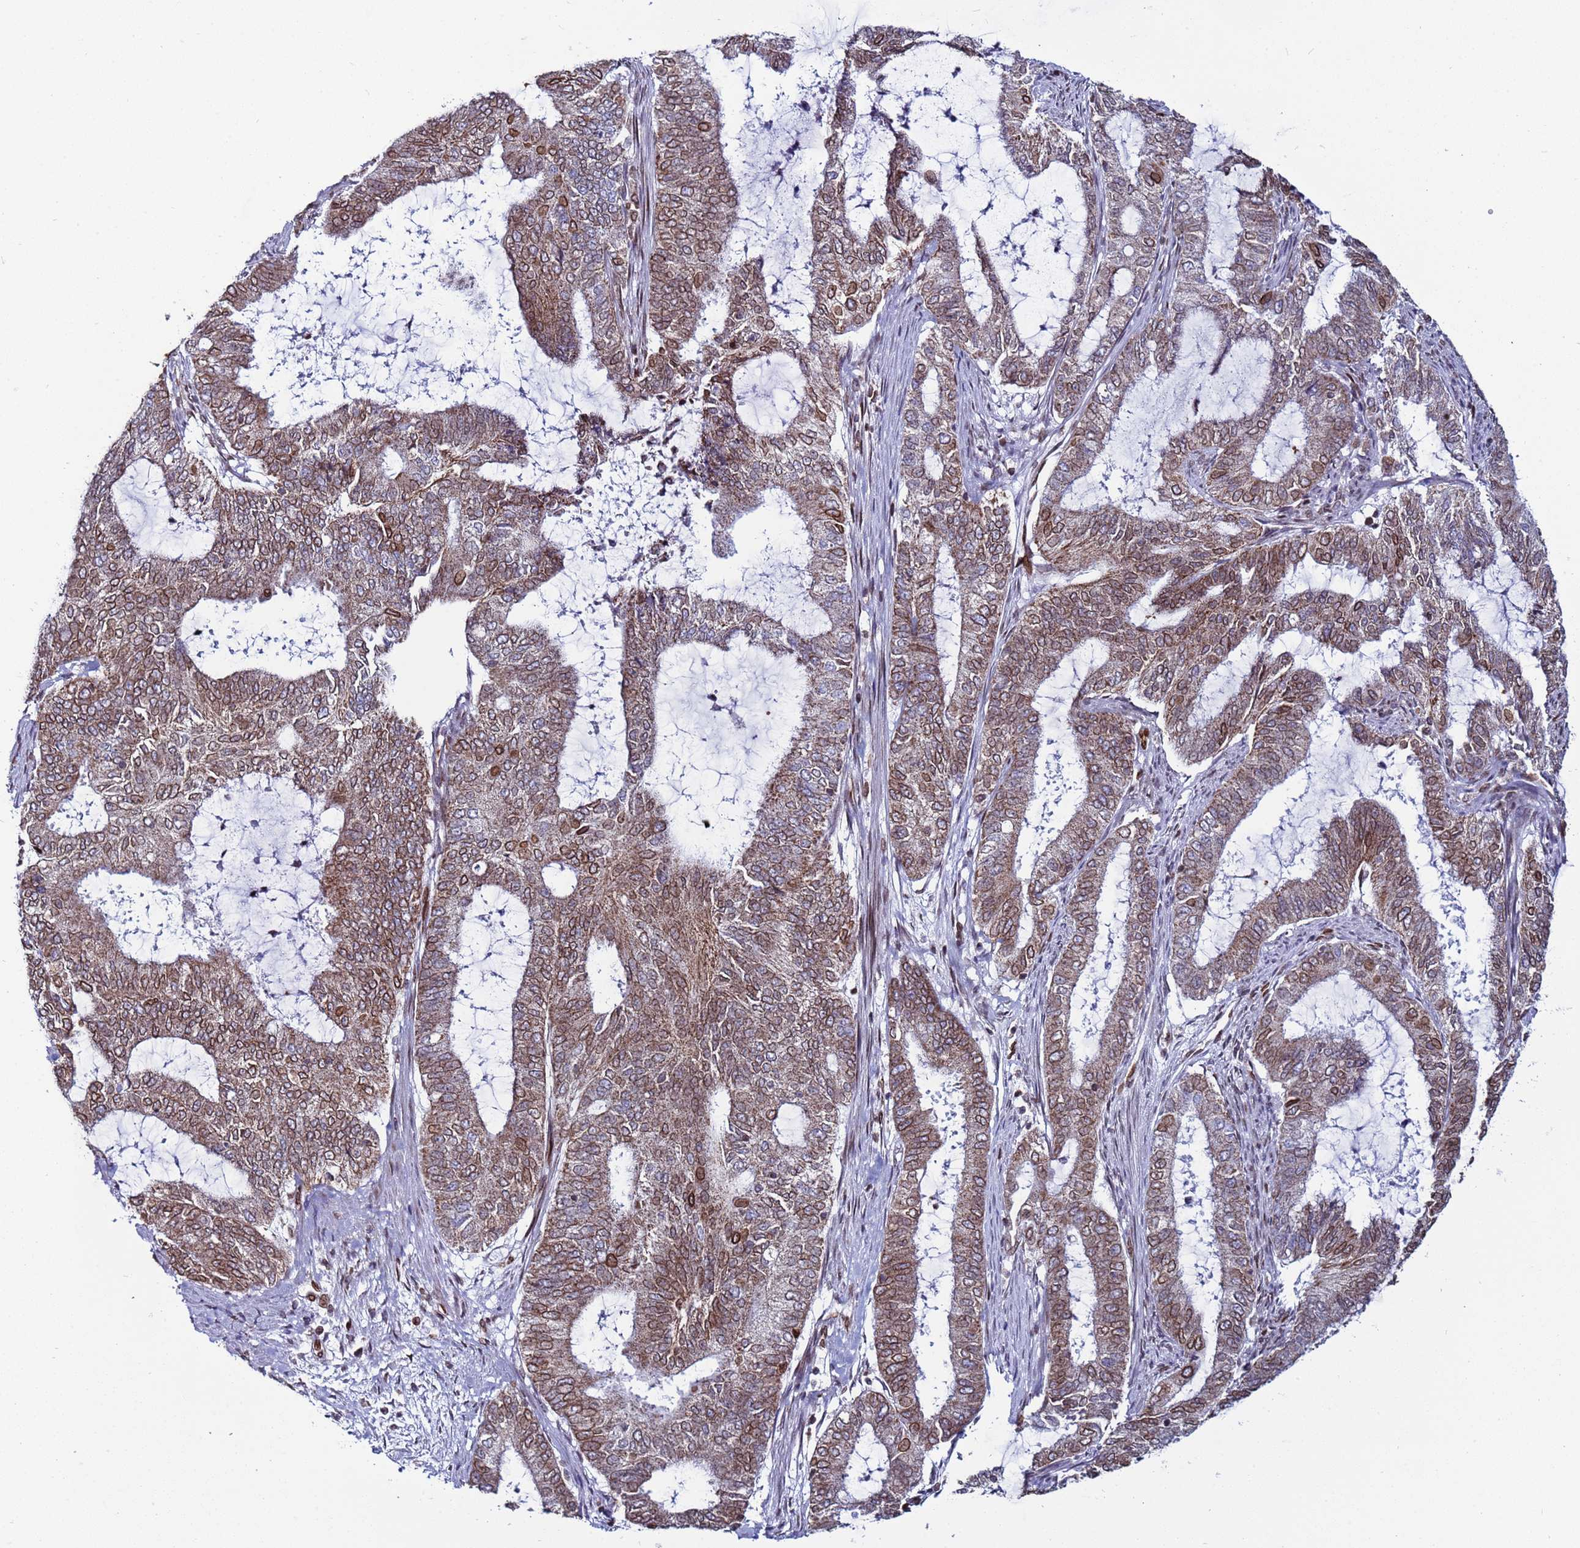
{"staining": {"intensity": "moderate", "quantity": ">75%", "location": "cytoplasmic/membranous,nuclear"}, "tissue": "endometrial cancer", "cell_type": "Tumor cells", "image_type": "cancer", "snomed": [{"axis": "morphology", "description": "Adenocarcinoma, NOS"}, {"axis": "topography", "description": "Endometrium"}], "caption": "Immunohistochemistry staining of endometrial cancer, which displays medium levels of moderate cytoplasmic/membranous and nuclear positivity in about >75% of tumor cells indicating moderate cytoplasmic/membranous and nuclear protein positivity. The staining was performed using DAB (brown) for protein detection and nuclei were counterstained in hematoxylin (blue).", "gene": "TOR1AIP1", "patient": {"sex": "female", "age": 51}}